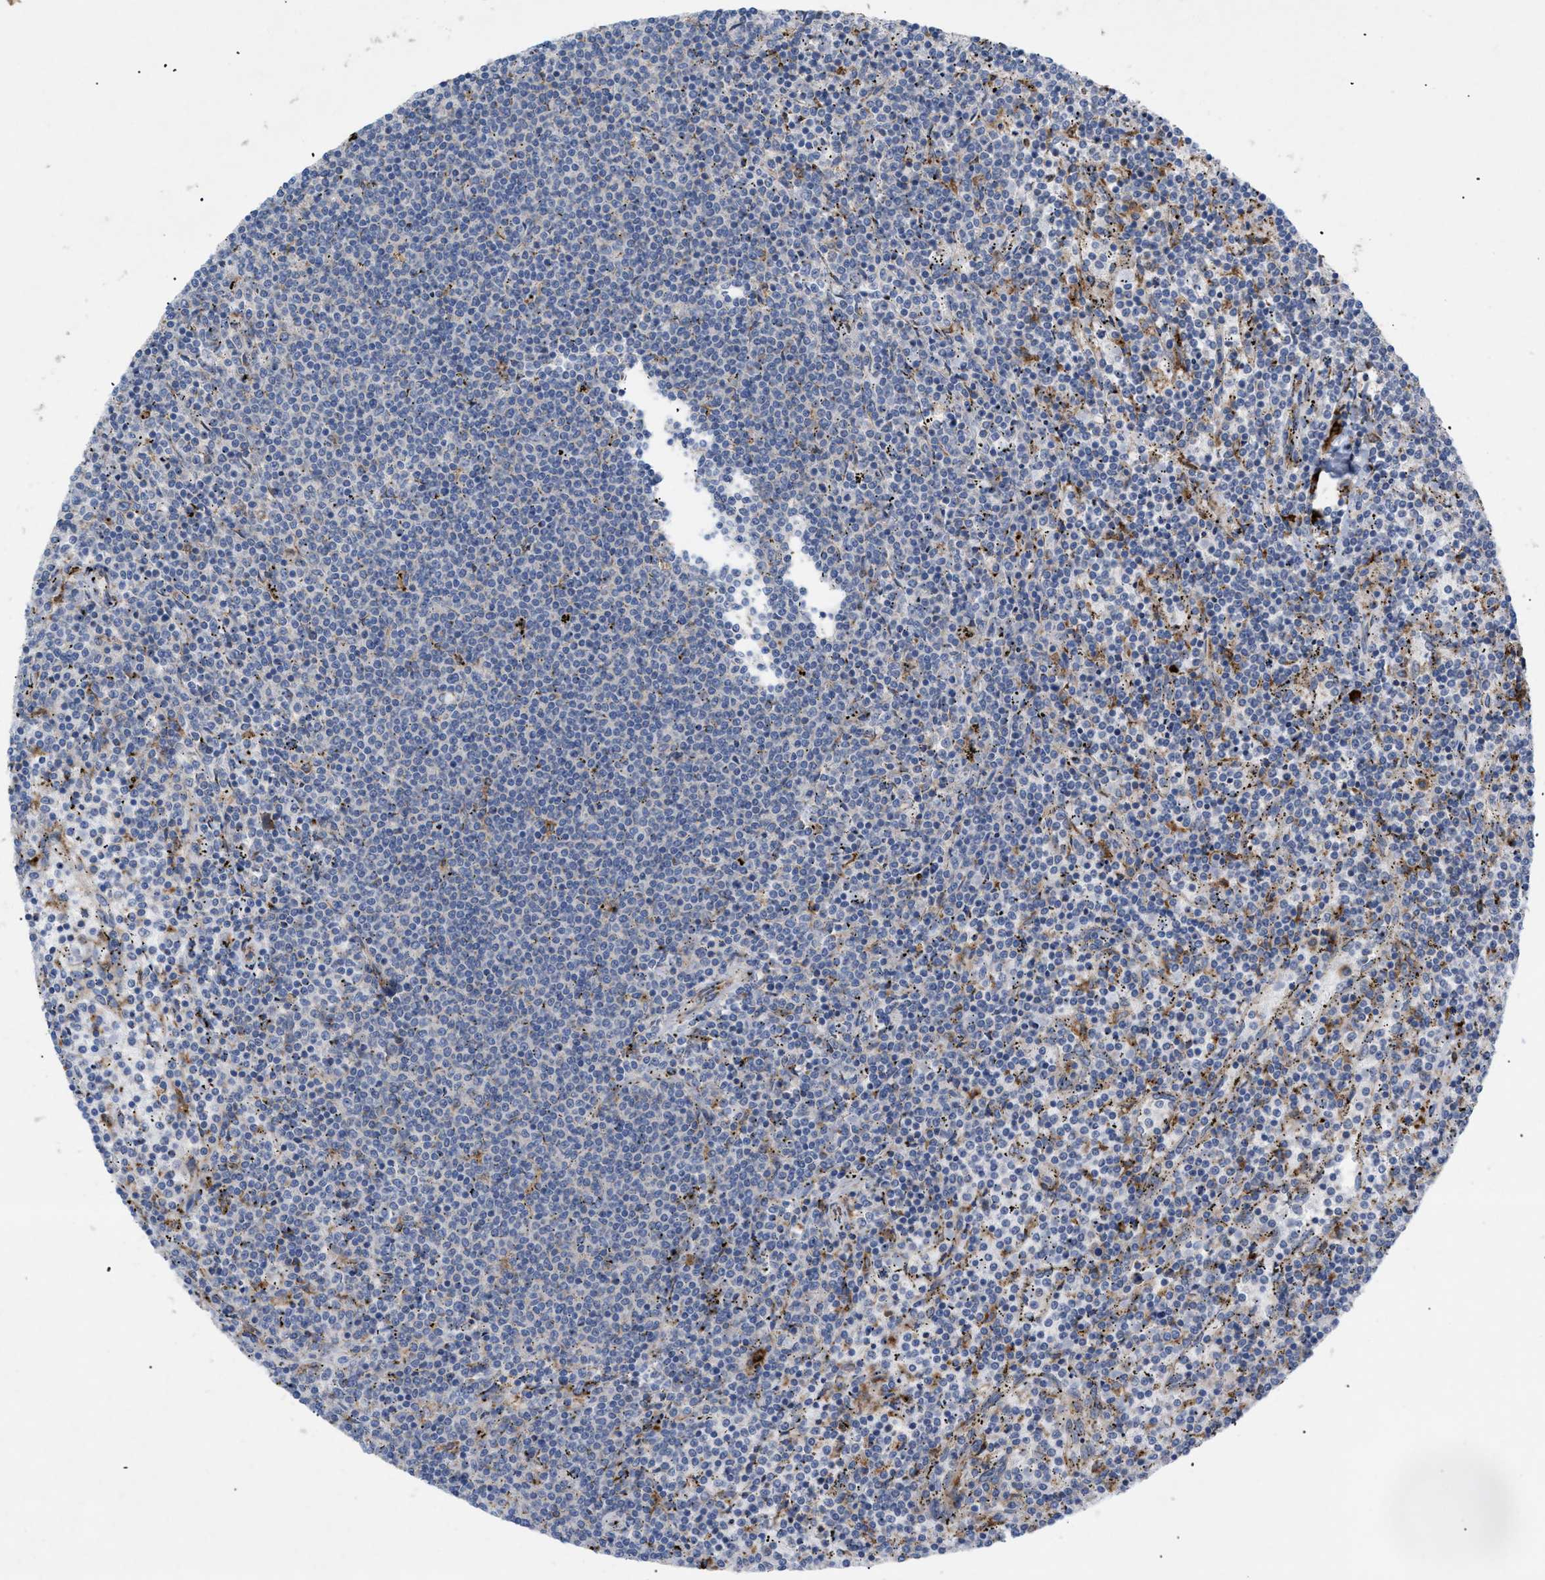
{"staining": {"intensity": "weak", "quantity": "<25%", "location": "cytoplasmic/membranous"}, "tissue": "lymphoma", "cell_type": "Tumor cells", "image_type": "cancer", "snomed": [{"axis": "morphology", "description": "Malignant lymphoma, non-Hodgkin's type, Low grade"}, {"axis": "topography", "description": "Spleen"}], "caption": "DAB (3,3'-diaminobenzidine) immunohistochemical staining of lymphoma displays no significant positivity in tumor cells. Brightfield microscopy of IHC stained with DAB (brown) and hematoxylin (blue), captured at high magnification.", "gene": "SLC50A1", "patient": {"sex": "female", "age": 50}}